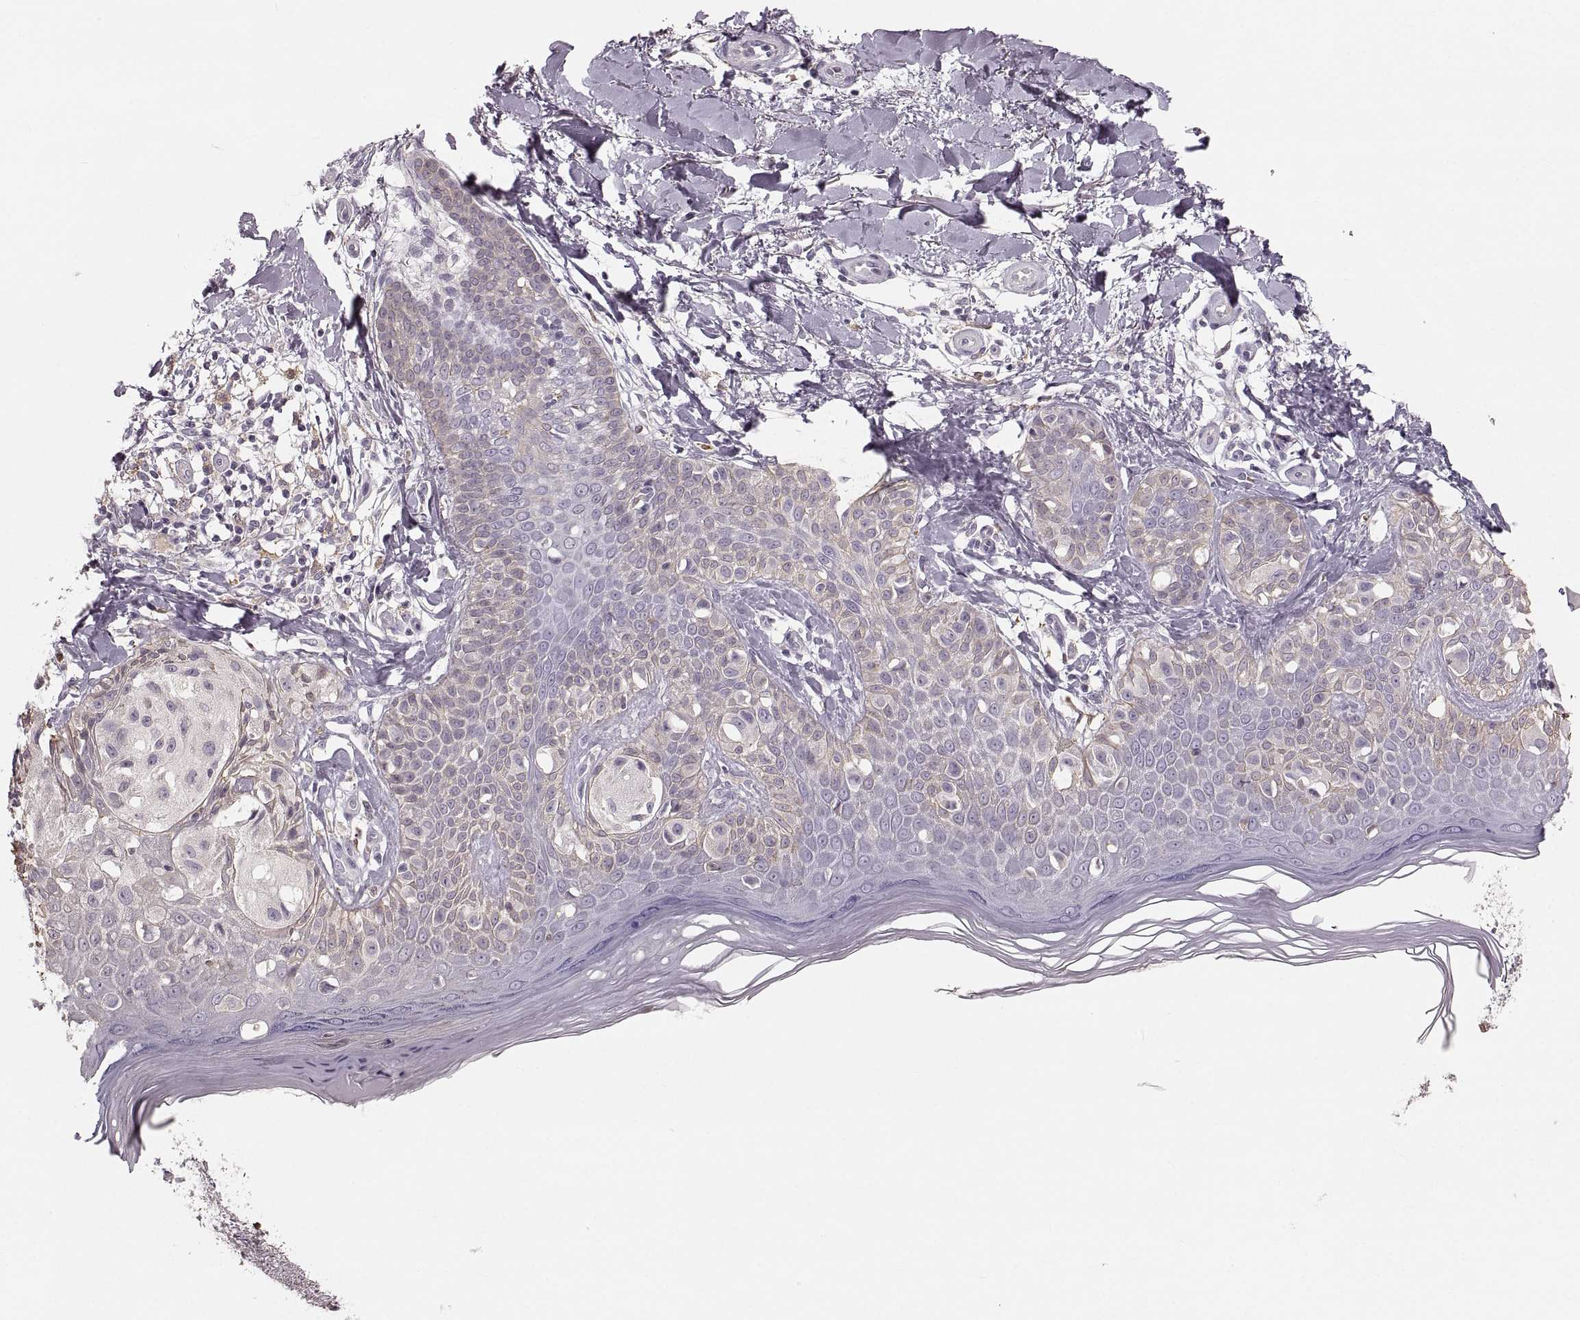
{"staining": {"intensity": "negative", "quantity": "none", "location": "none"}, "tissue": "melanoma", "cell_type": "Tumor cells", "image_type": "cancer", "snomed": [{"axis": "morphology", "description": "Malignant melanoma, NOS"}, {"axis": "topography", "description": "Skin"}], "caption": "A high-resolution image shows IHC staining of malignant melanoma, which displays no significant staining in tumor cells.", "gene": "RUNDC3A", "patient": {"sex": "female", "age": 73}}